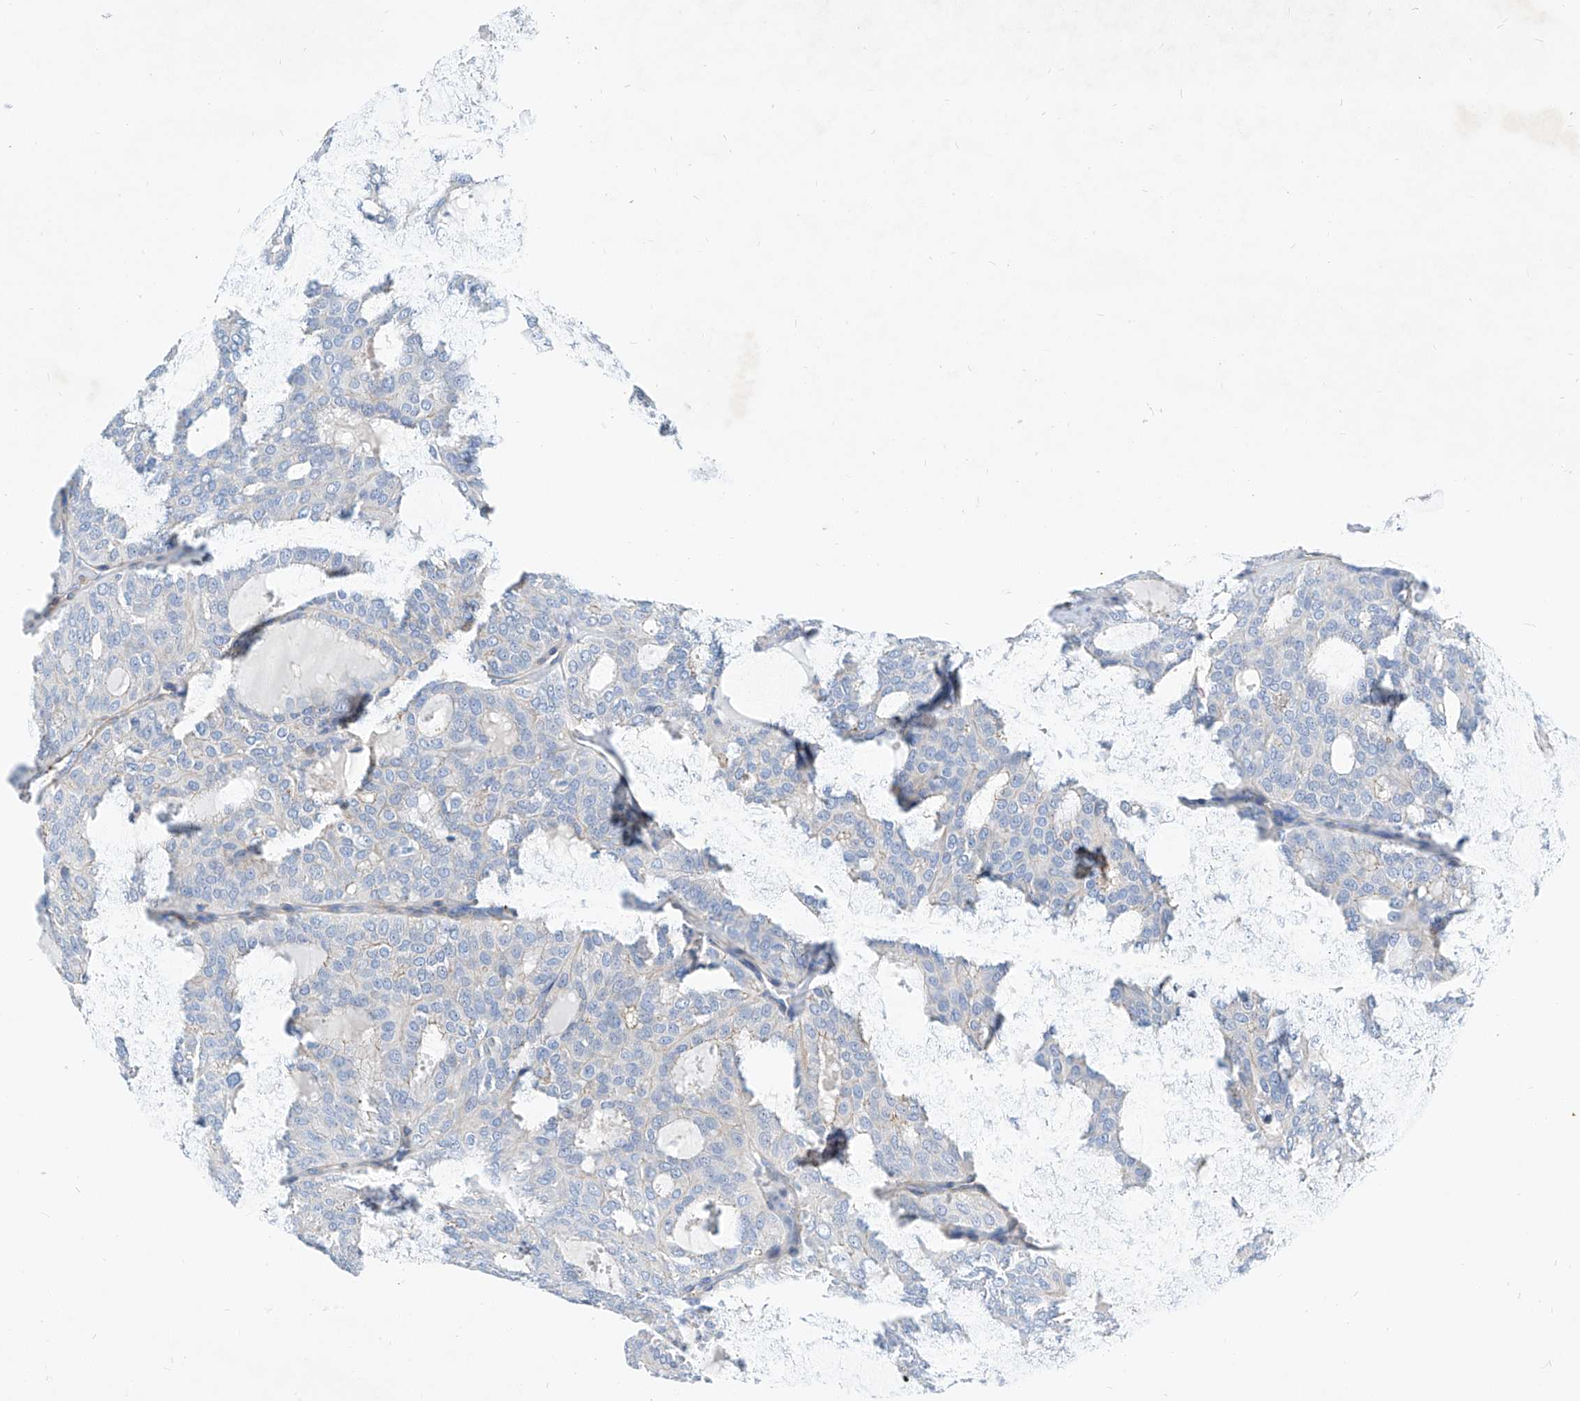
{"staining": {"intensity": "negative", "quantity": "none", "location": "none"}, "tissue": "thyroid cancer", "cell_type": "Tumor cells", "image_type": "cancer", "snomed": [{"axis": "morphology", "description": "Follicular adenoma carcinoma, NOS"}, {"axis": "topography", "description": "Thyroid gland"}], "caption": "The photomicrograph displays no staining of tumor cells in thyroid cancer.", "gene": "TAS2R60", "patient": {"sex": "male", "age": 75}}